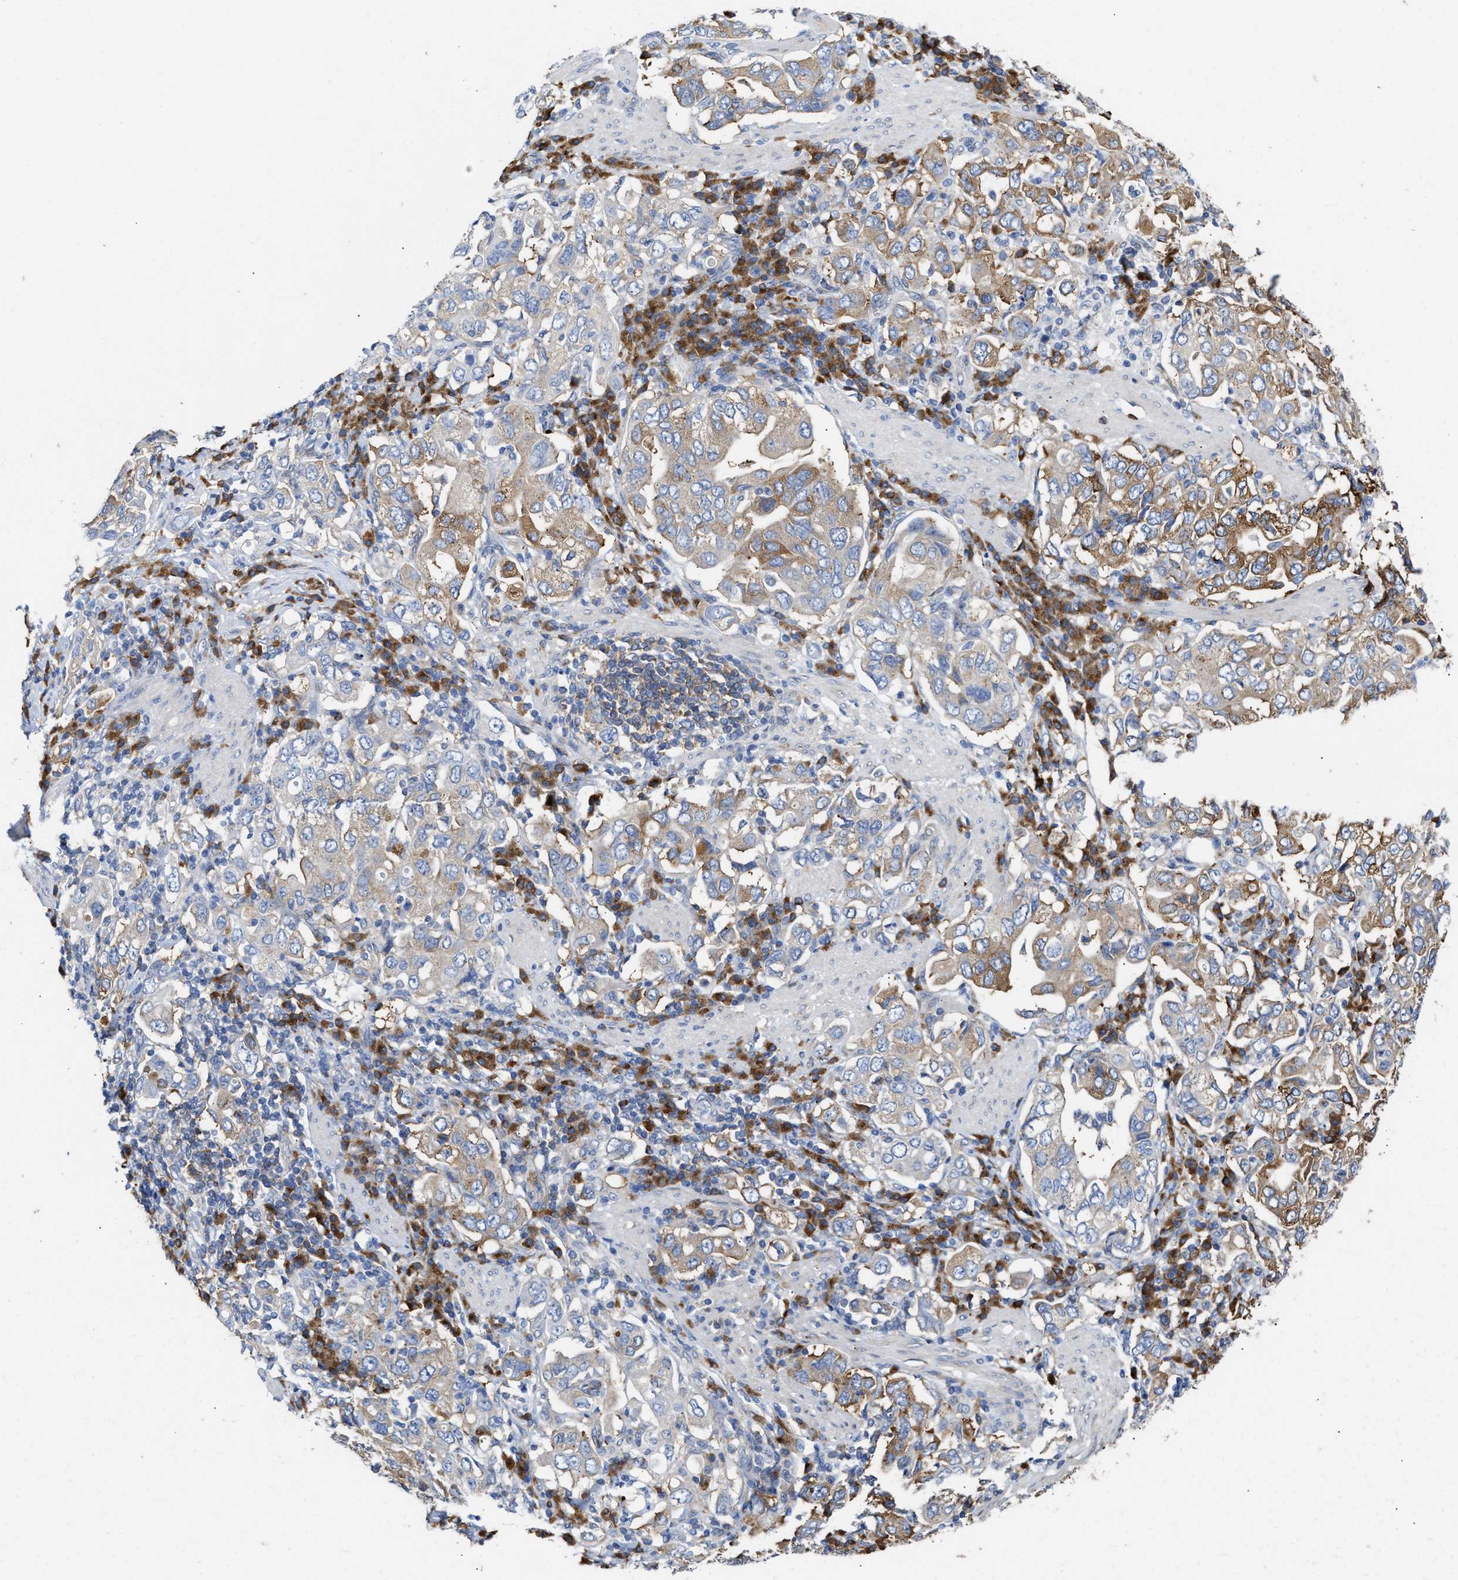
{"staining": {"intensity": "moderate", "quantity": "25%-75%", "location": "cytoplasmic/membranous"}, "tissue": "stomach cancer", "cell_type": "Tumor cells", "image_type": "cancer", "snomed": [{"axis": "morphology", "description": "Adenocarcinoma, NOS"}, {"axis": "topography", "description": "Stomach, upper"}], "caption": "Stomach adenocarcinoma stained with a brown dye displays moderate cytoplasmic/membranous positive positivity in about 25%-75% of tumor cells.", "gene": "PPP1R15A", "patient": {"sex": "male", "age": 62}}